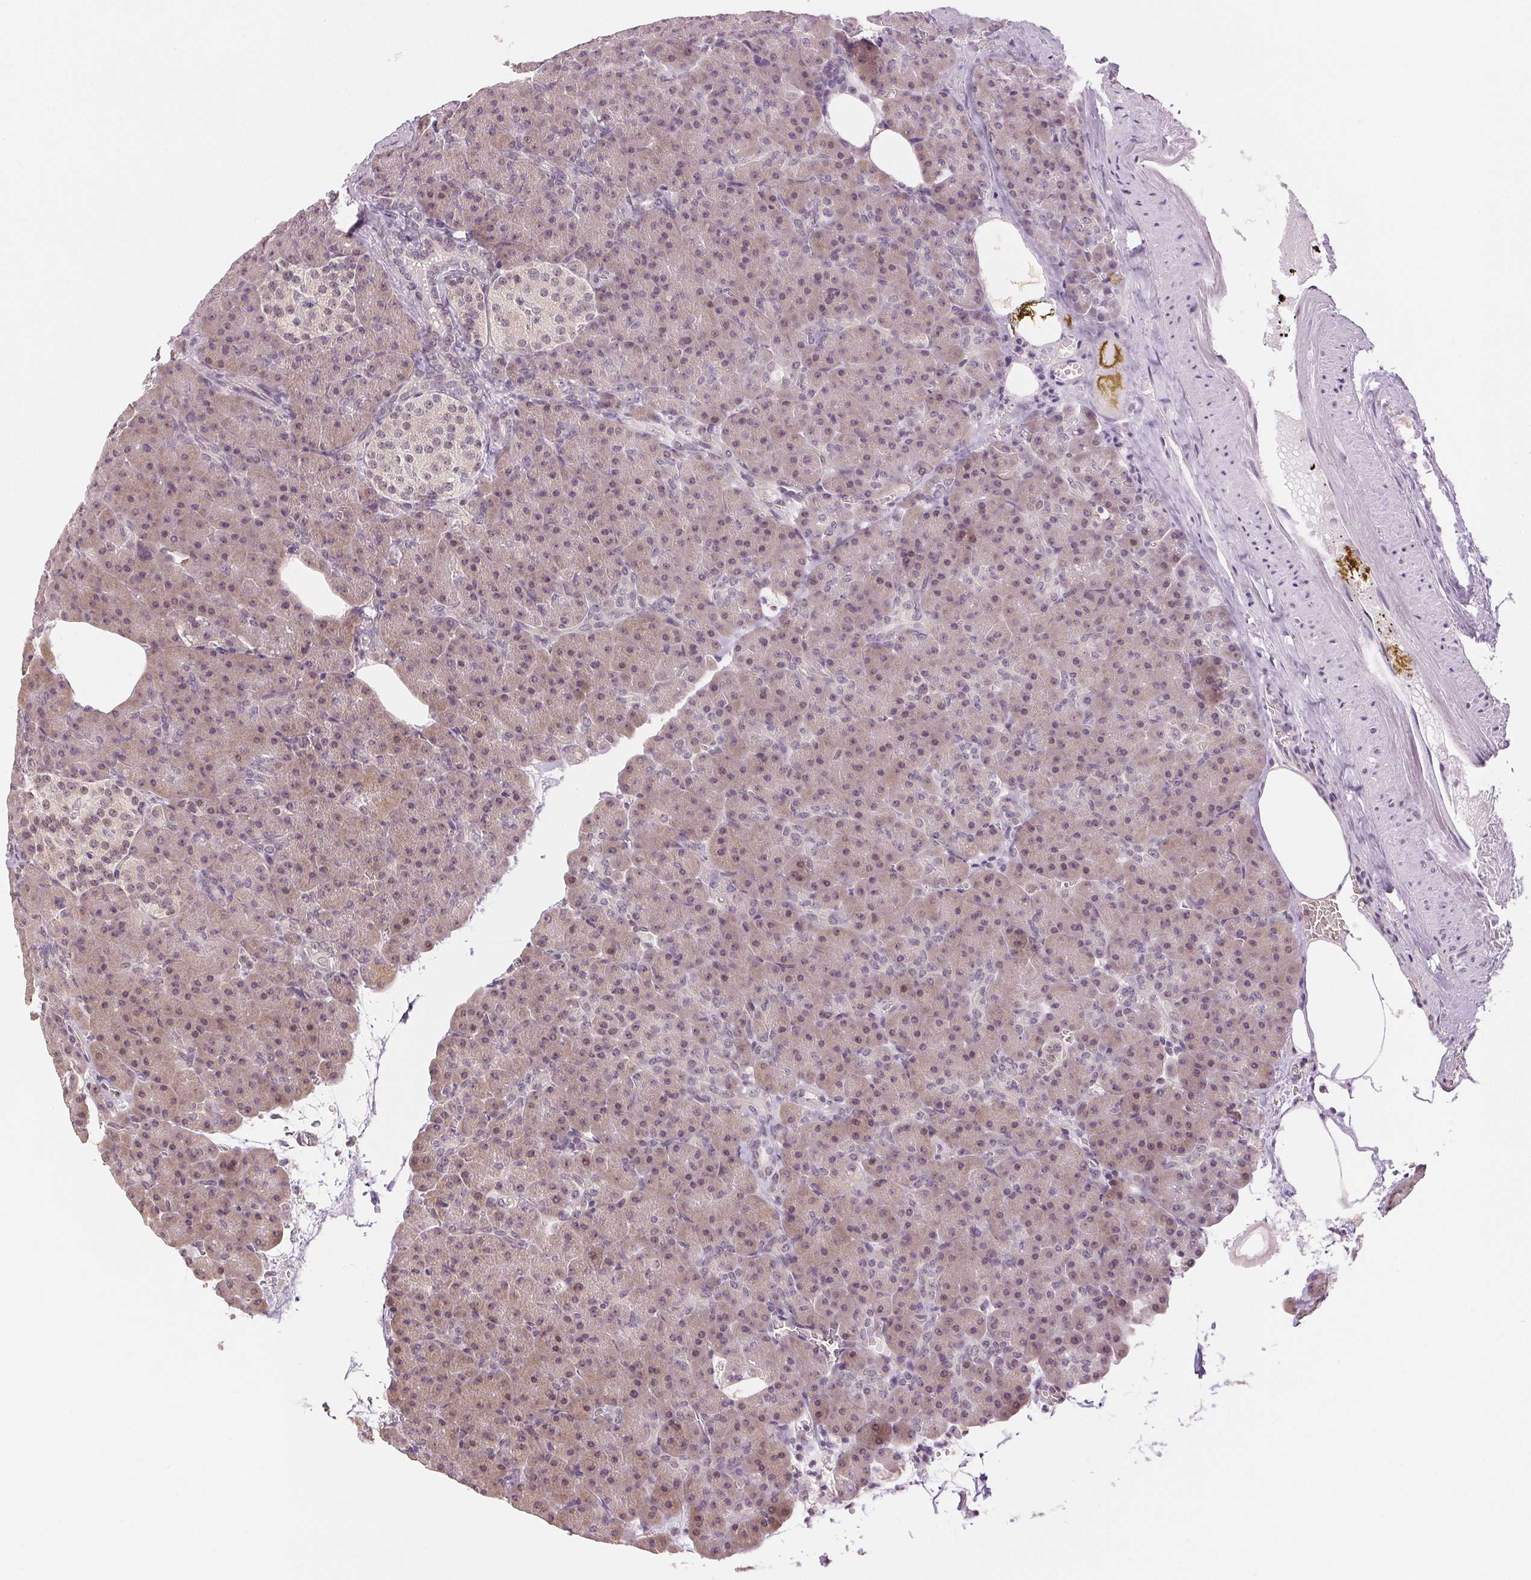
{"staining": {"intensity": "weak", "quantity": "25%-75%", "location": "nuclear"}, "tissue": "pancreas", "cell_type": "Exocrine glandular cells", "image_type": "normal", "snomed": [{"axis": "morphology", "description": "Normal tissue, NOS"}, {"axis": "topography", "description": "Pancreas"}], "caption": "Immunohistochemical staining of normal human pancreas reveals low levels of weak nuclear positivity in approximately 25%-75% of exocrine glandular cells.", "gene": "PLCB1", "patient": {"sex": "female", "age": 74}}